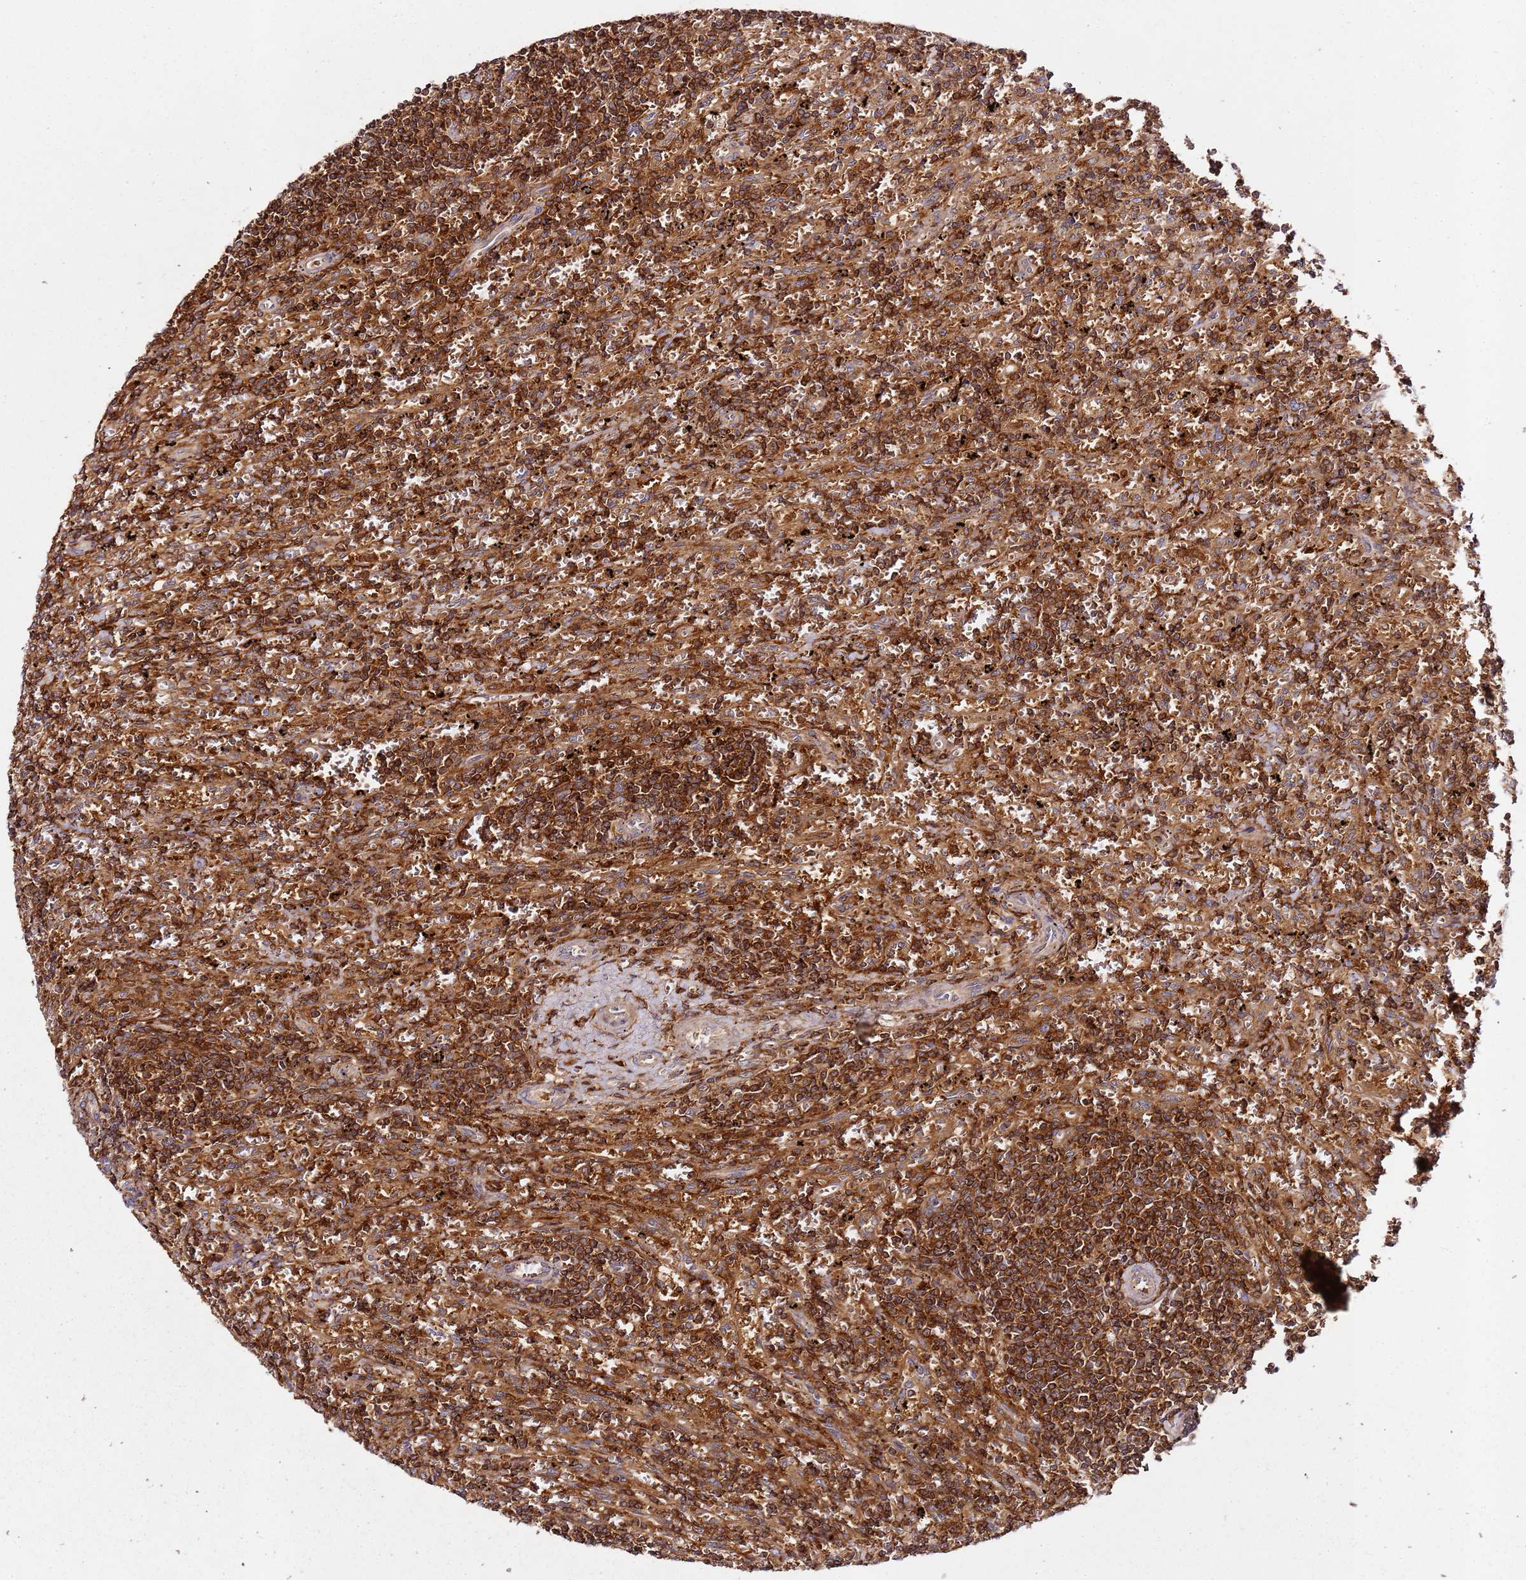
{"staining": {"intensity": "strong", "quantity": ">75%", "location": "cytoplasmic/membranous"}, "tissue": "lymphoma", "cell_type": "Tumor cells", "image_type": "cancer", "snomed": [{"axis": "morphology", "description": "Malignant lymphoma, non-Hodgkin's type, Low grade"}, {"axis": "topography", "description": "Spleen"}], "caption": "A brown stain labels strong cytoplasmic/membranous positivity of a protein in human lymphoma tumor cells.", "gene": "PRMT7", "patient": {"sex": "male", "age": 76}}